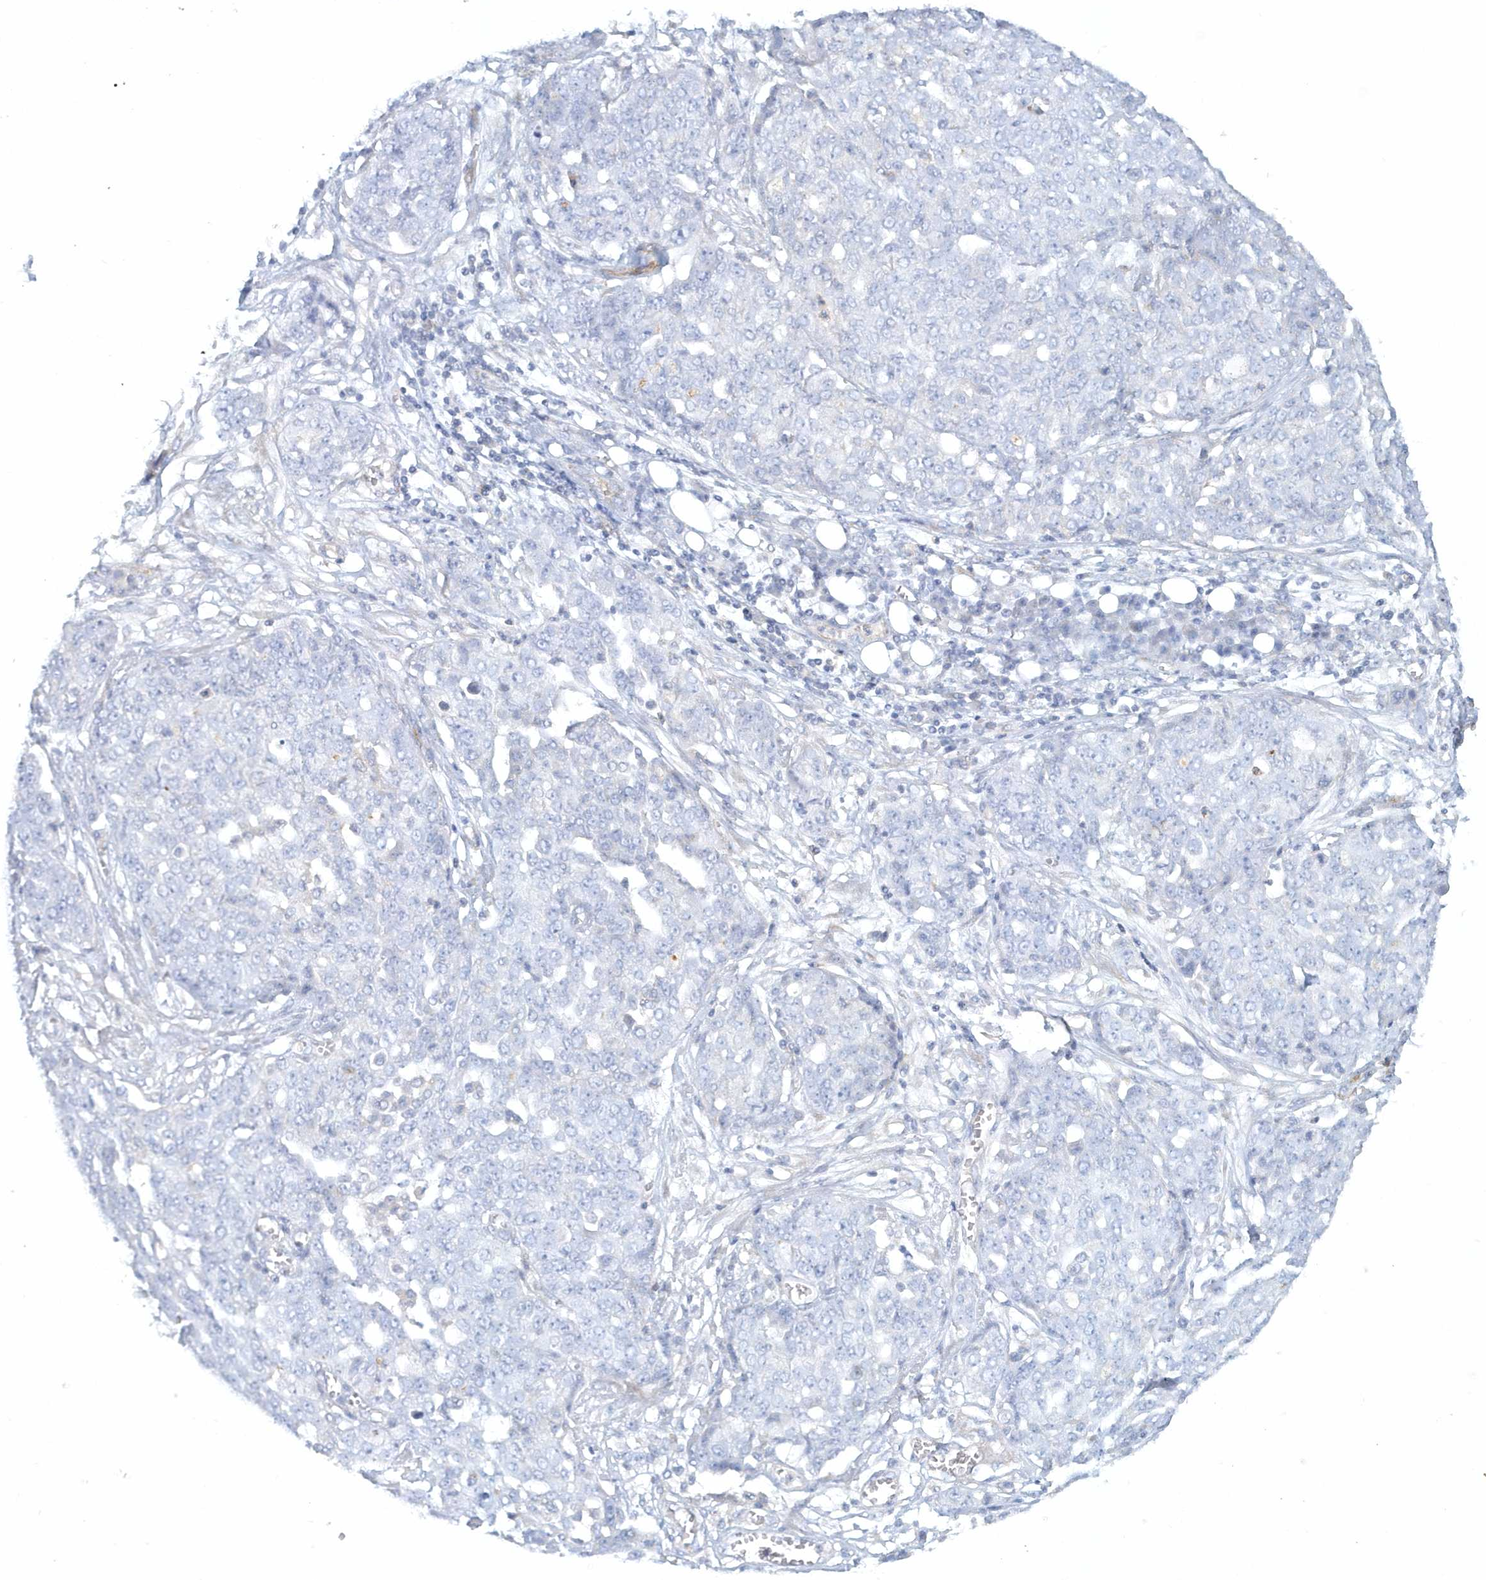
{"staining": {"intensity": "negative", "quantity": "none", "location": "none"}, "tissue": "ovarian cancer", "cell_type": "Tumor cells", "image_type": "cancer", "snomed": [{"axis": "morphology", "description": "Cystadenocarcinoma, serous, NOS"}, {"axis": "topography", "description": "Soft tissue"}, {"axis": "topography", "description": "Ovary"}], "caption": "Human ovarian cancer (serous cystadenocarcinoma) stained for a protein using immunohistochemistry shows no staining in tumor cells.", "gene": "DNAH1", "patient": {"sex": "female", "age": 57}}